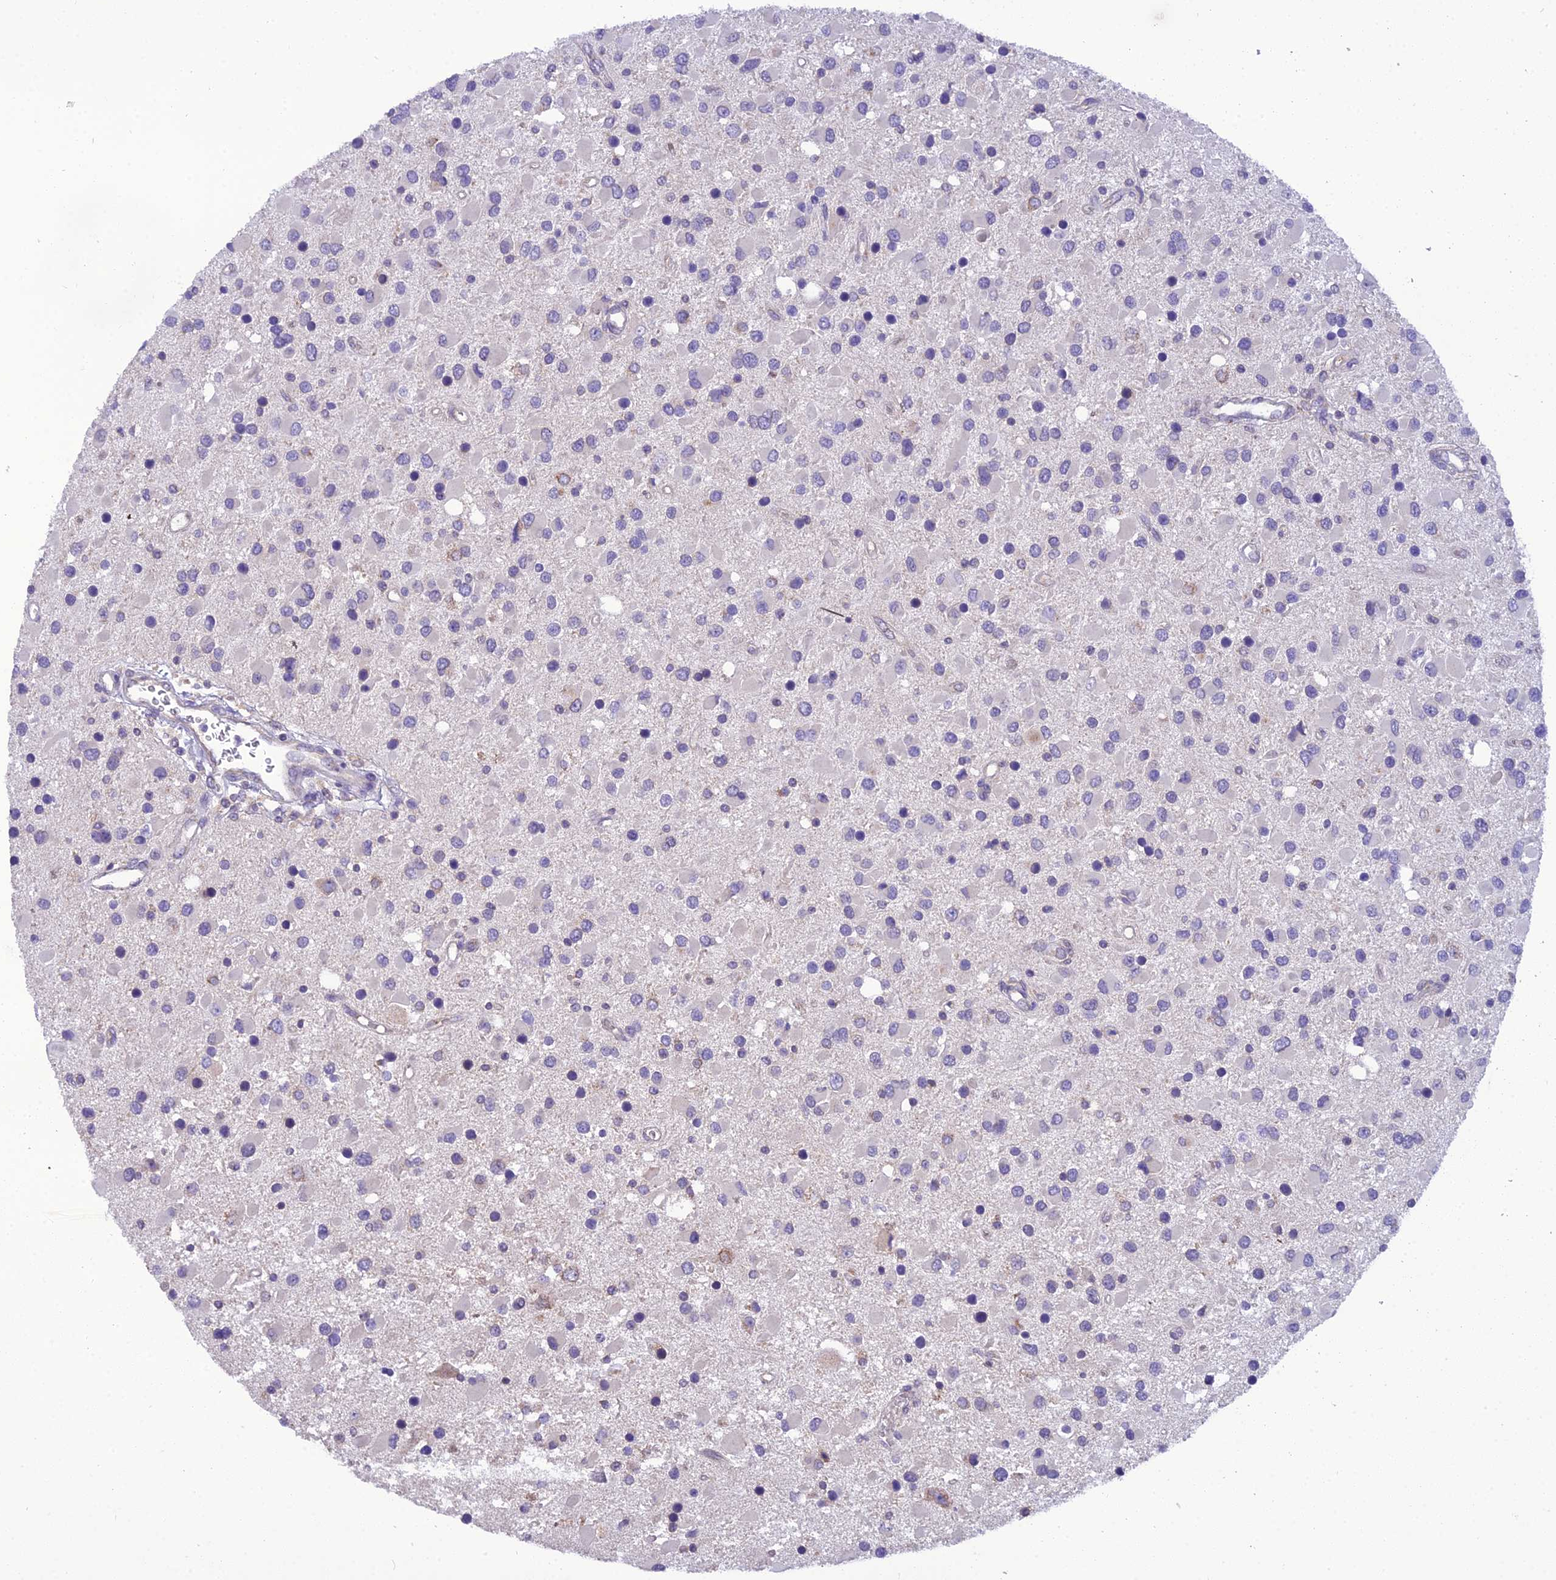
{"staining": {"intensity": "negative", "quantity": "none", "location": "none"}, "tissue": "glioma", "cell_type": "Tumor cells", "image_type": "cancer", "snomed": [{"axis": "morphology", "description": "Glioma, malignant, High grade"}, {"axis": "topography", "description": "Brain"}], "caption": "Tumor cells show no significant positivity in glioma.", "gene": "GOLPH3", "patient": {"sex": "male", "age": 53}}